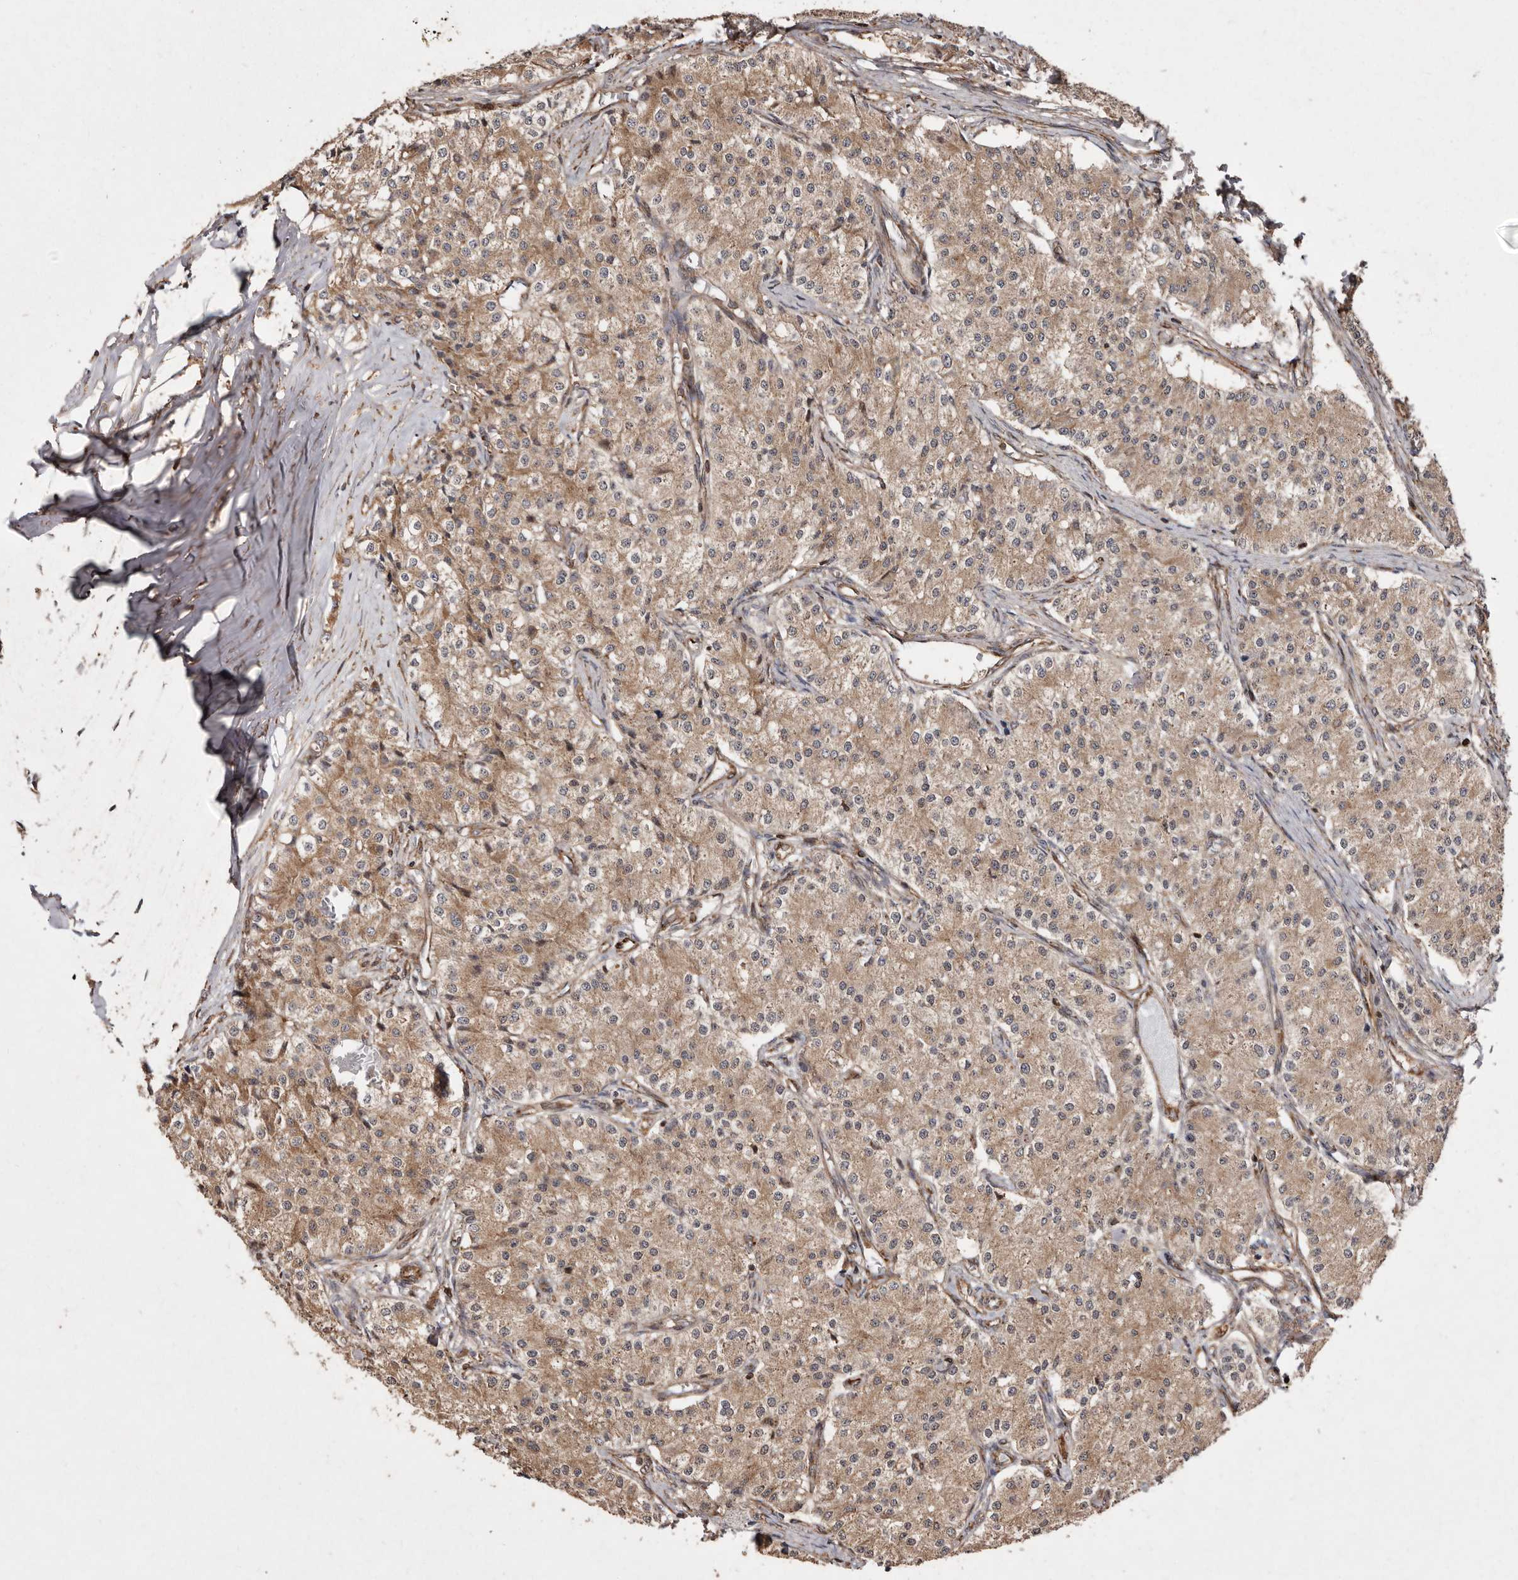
{"staining": {"intensity": "moderate", "quantity": ">75%", "location": "cytoplasmic/membranous"}, "tissue": "carcinoid", "cell_type": "Tumor cells", "image_type": "cancer", "snomed": [{"axis": "morphology", "description": "Carcinoid, malignant, NOS"}, {"axis": "topography", "description": "Colon"}], "caption": "A brown stain highlights moderate cytoplasmic/membranous expression of a protein in human carcinoid (malignant) tumor cells.", "gene": "FLAD1", "patient": {"sex": "female", "age": 52}}